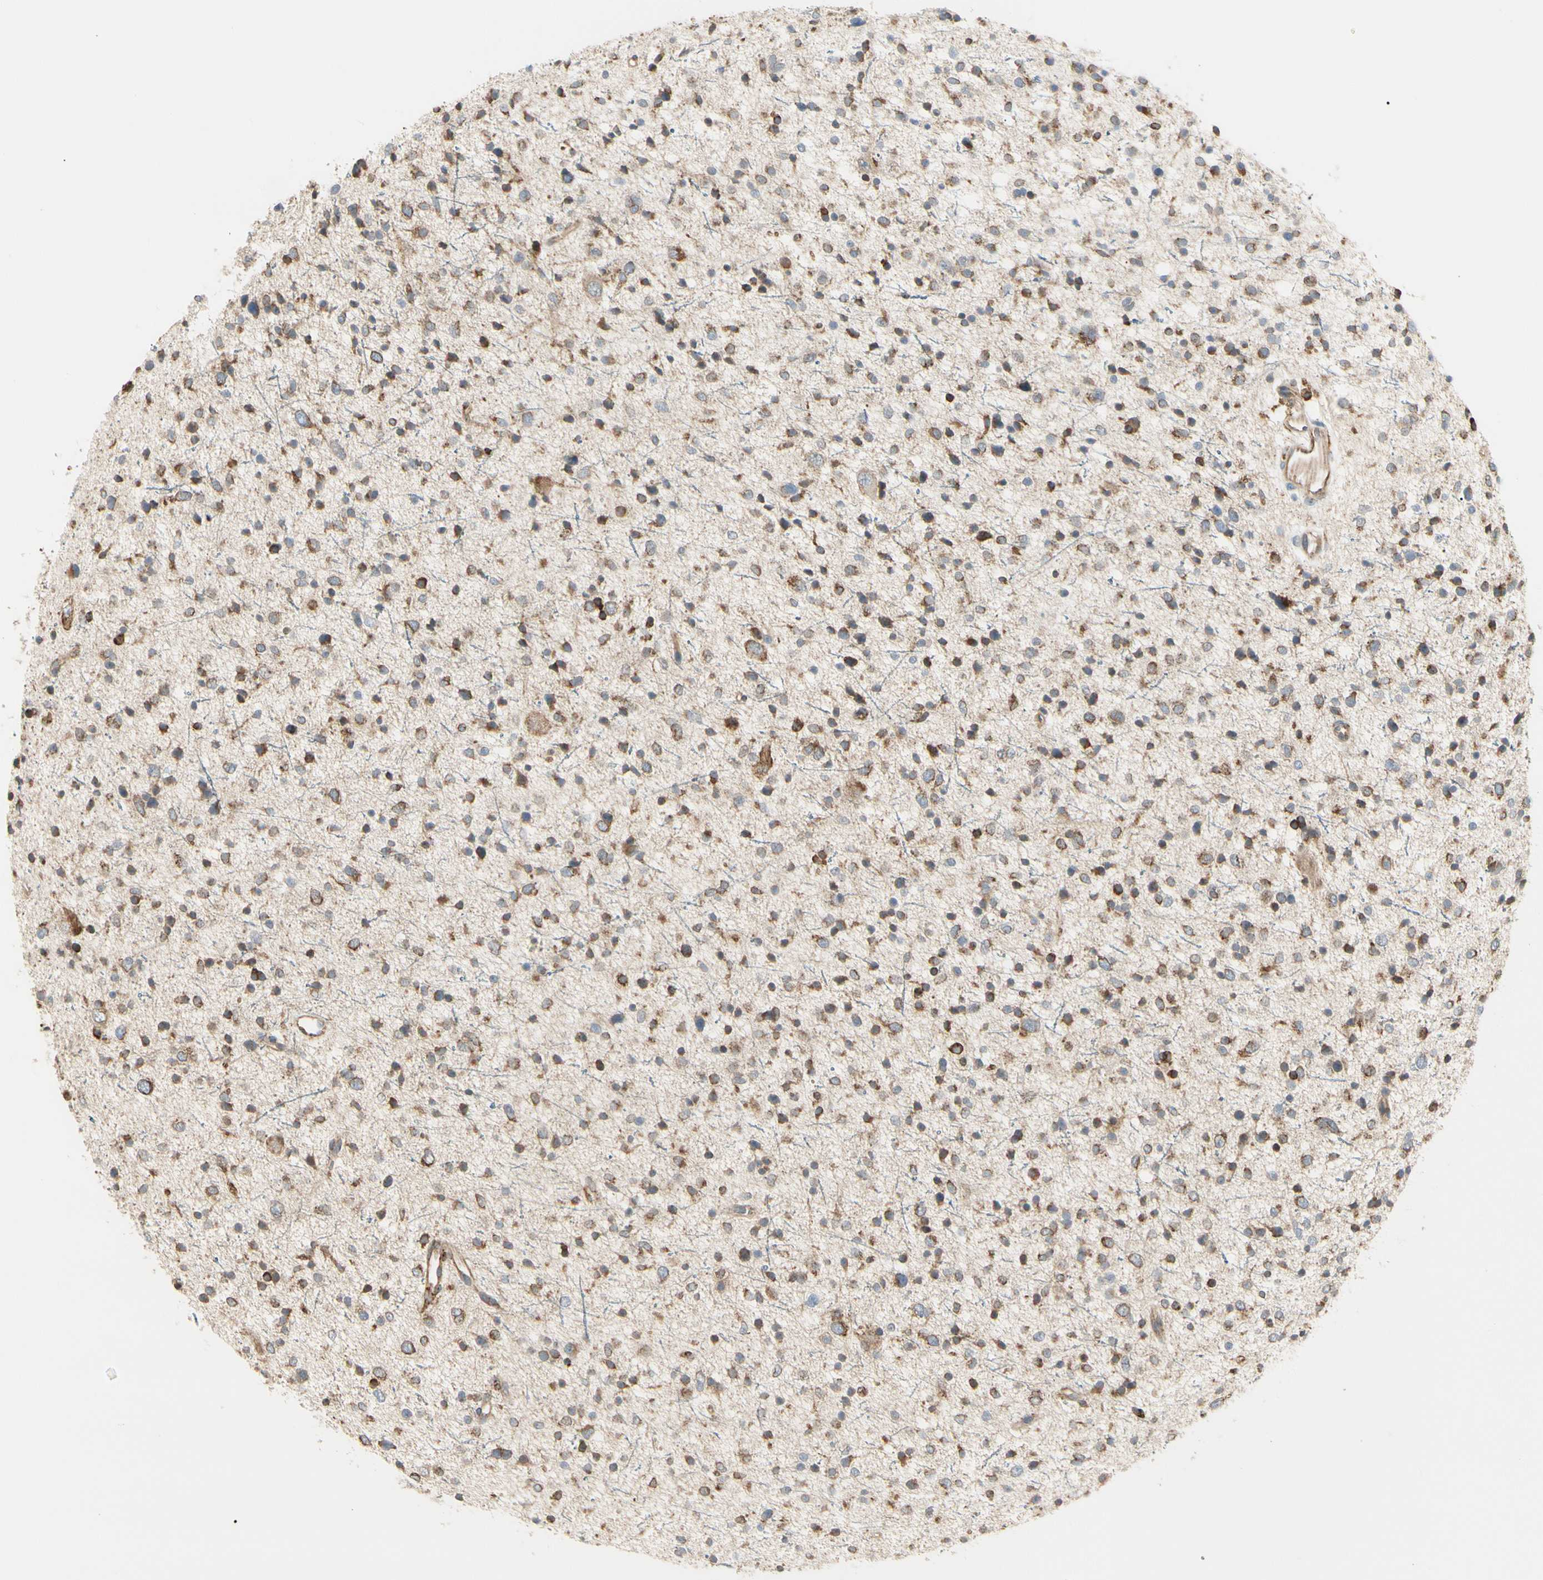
{"staining": {"intensity": "moderate", "quantity": ">75%", "location": "cytoplasmic/membranous"}, "tissue": "glioma", "cell_type": "Tumor cells", "image_type": "cancer", "snomed": [{"axis": "morphology", "description": "Glioma, malignant, Low grade"}, {"axis": "topography", "description": "Brain"}], "caption": "Human low-grade glioma (malignant) stained for a protein (brown) shows moderate cytoplasmic/membranous positive positivity in about >75% of tumor cells.", "gene": "HSP90B1", "patient": {"sex": "female", "age": 37}}